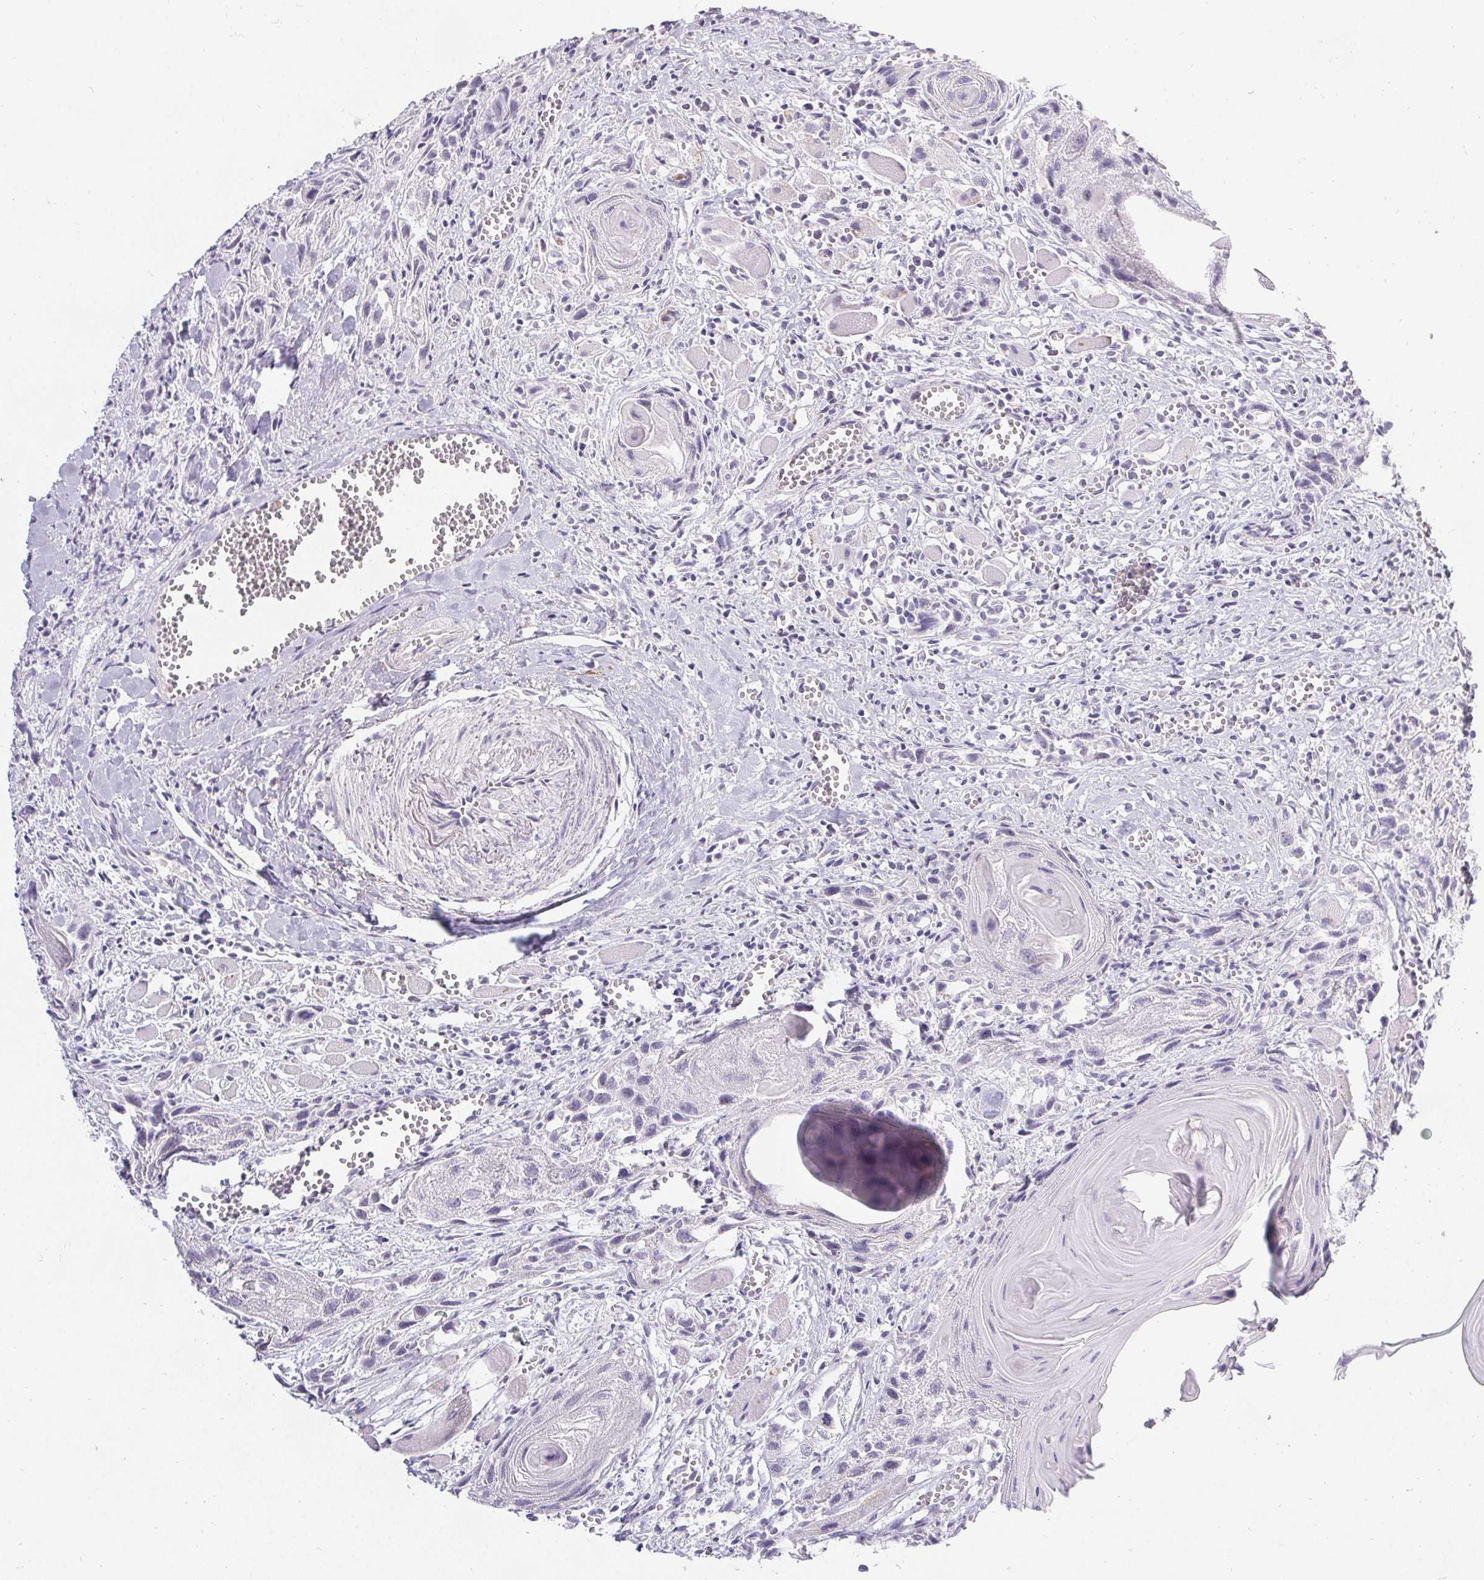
{"staining": {"intensity": "negative", "quantity": "none", "location": "none"}, "tissue": "head and neck cancer", "cell_type": "Tumor cells", "image_type": "cancer", "snomed": [{"axis": "morphology", "description": "Squamous cell carcinoma, NOS"}, {"axis": "topography", "description": "Head-Neck"}], "caption": "Image shows no protein staining in tumor cells of head and neck squamous cell carcinoma tissue.", "gene": "PMEL", "patient": {"sex": "female", "age": 80}}